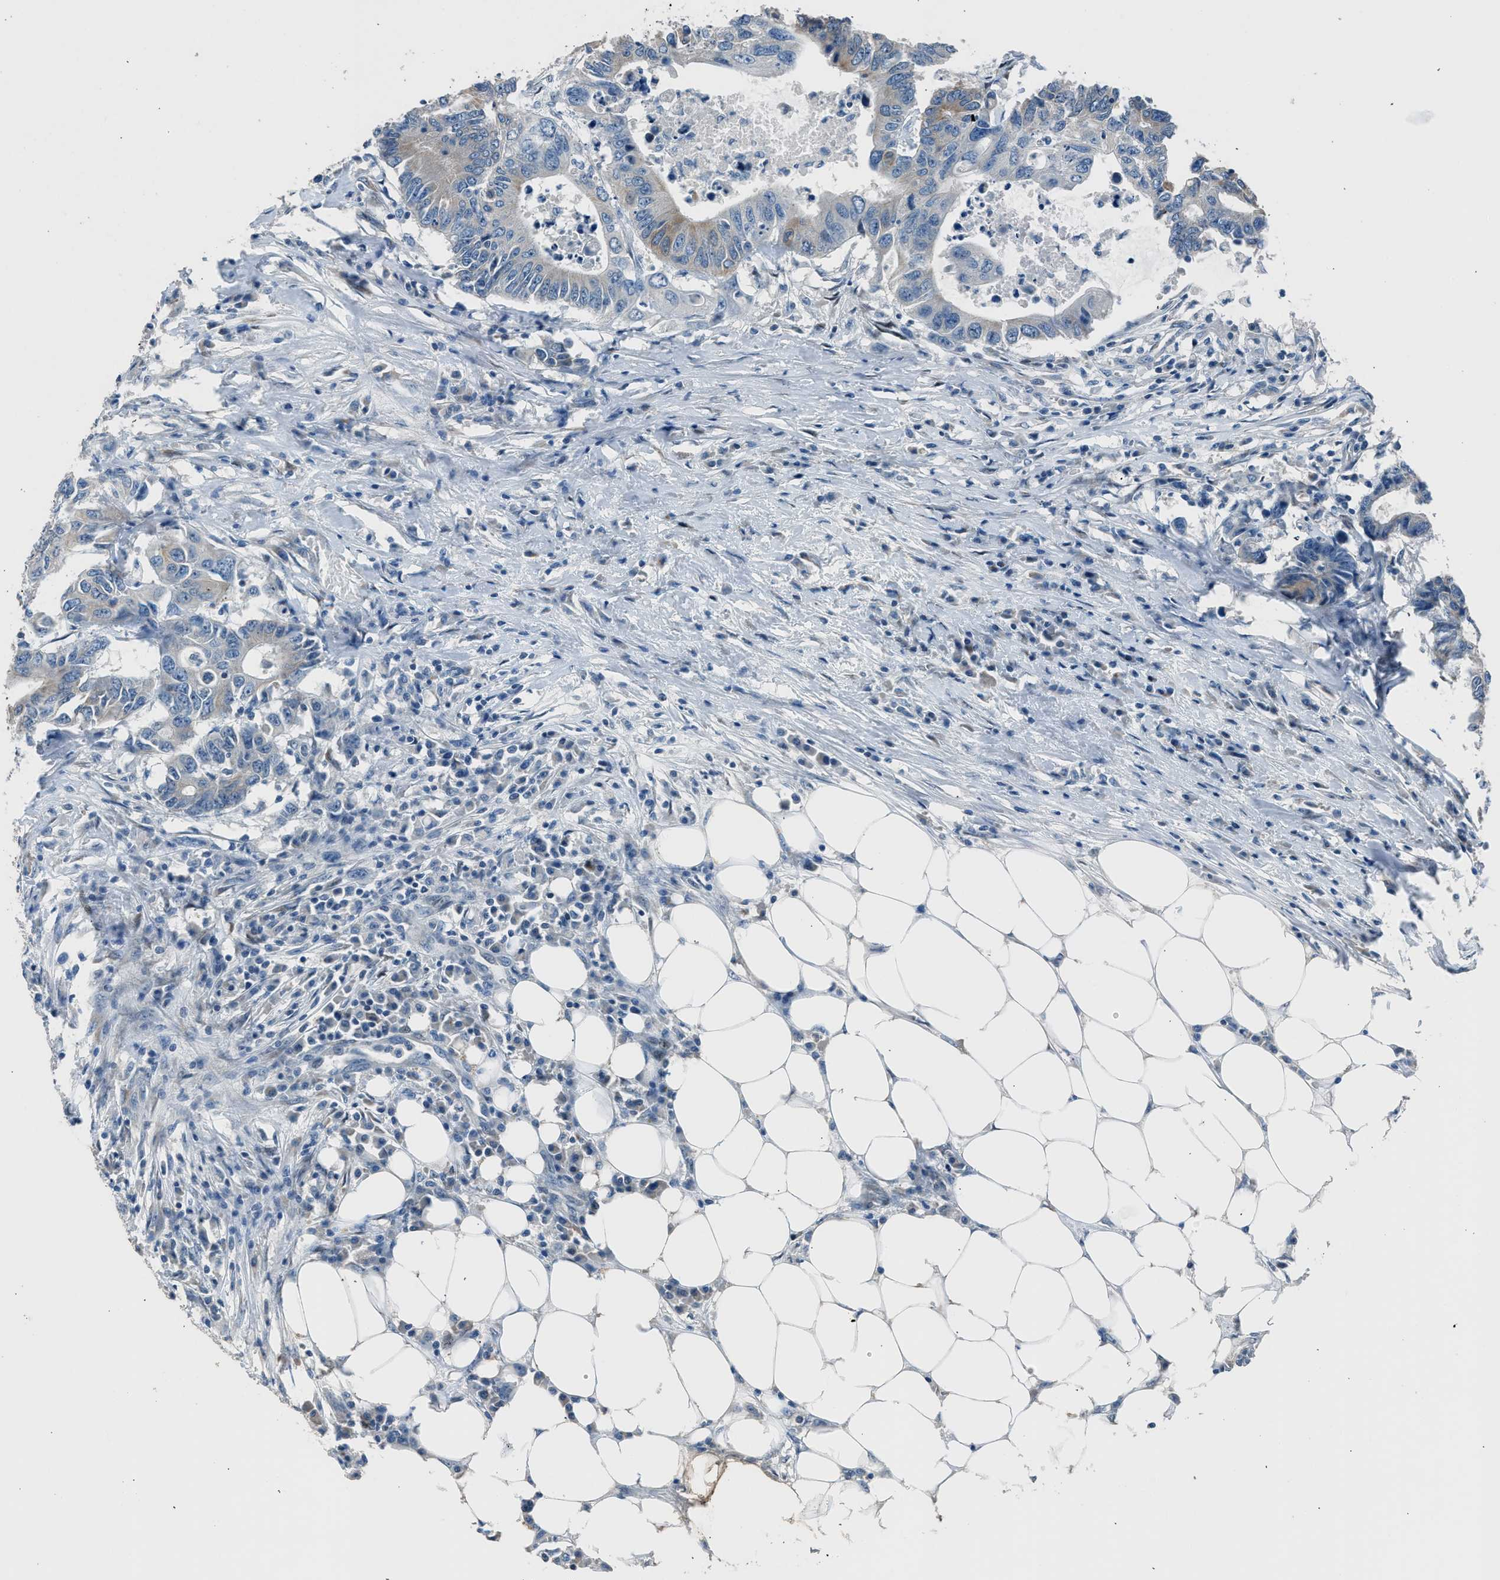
{"staining": {"intensity": "weak", "quantity": "25%-75%", "location": "cytoplasmic/membranous"}, "tissue": "colorectal cancer", "cell_type": "Tumor cells", "image_type": "cancer", "snomed": [{"axis": "morphology", "description": "Adenocarcinoma, NOS"}, {"axis": "topography", "description": "Colon"}], "caption": "Immunohistochemical staining of human colorectal cancer (adenocarcinoma) displays low levels of weak cytoplasmic/membranous protein staining in about 25%-75% of tumor cells. (Stains: DAB in brown, nuclei in blue, Microscopy: brightfield microscopy at high magnification).", "gene": "RNF41", "patient": {"sex": "male", "age": 71}}